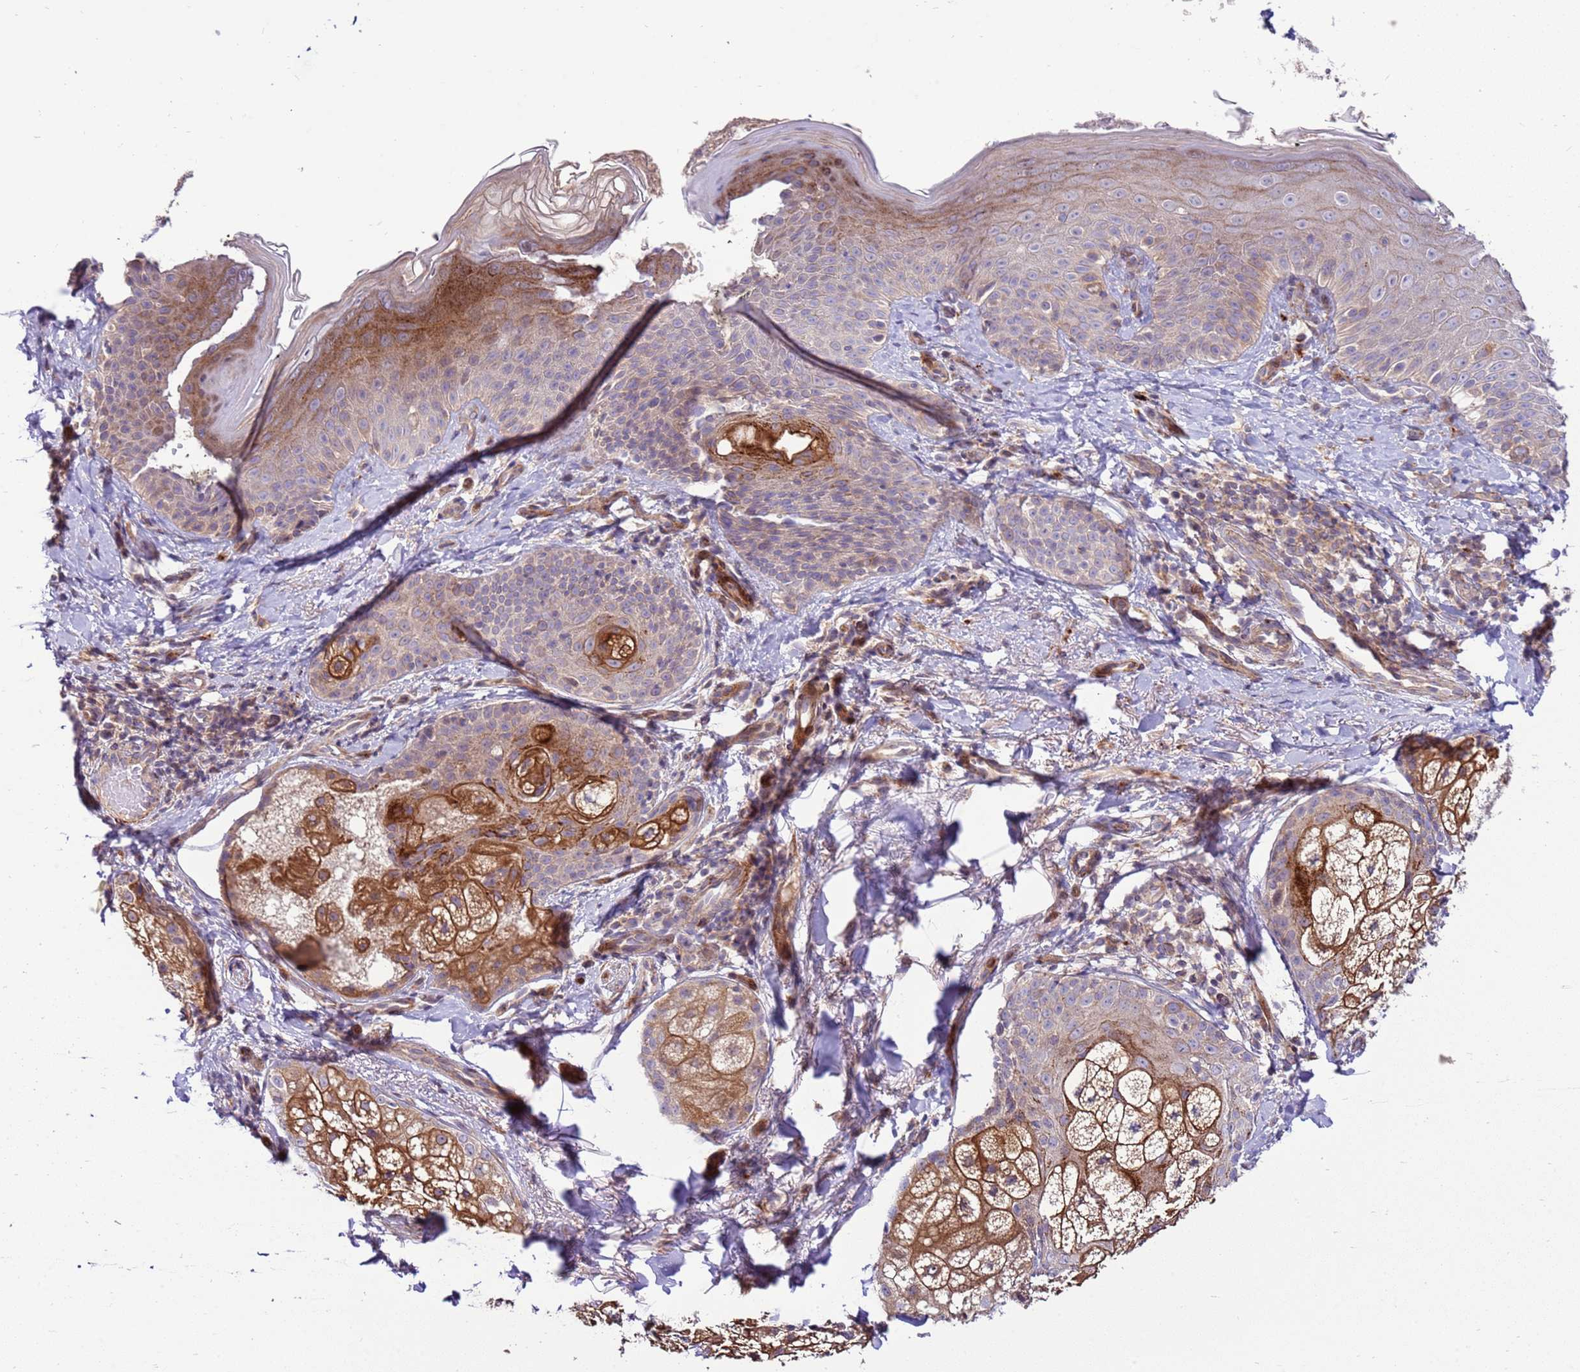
{"staining": {"intensity": "negative", "quantity": "none", "location": "none"}, "tissue": "skin", "cell_type": "Fibroblasts", "image_type": "normal", "snomed": [{"axis": "morphology", "description": "Normal tissue, NOS"}, {"axis": "topography", "description": "Skin"}], "caption": "High power microscopy image of an immunohistochemistry image of benign skin, revealing no significant positivity in fibroblasts.", "gene": "ZNF624", "patient": {"sex": "male", "age": 57}}